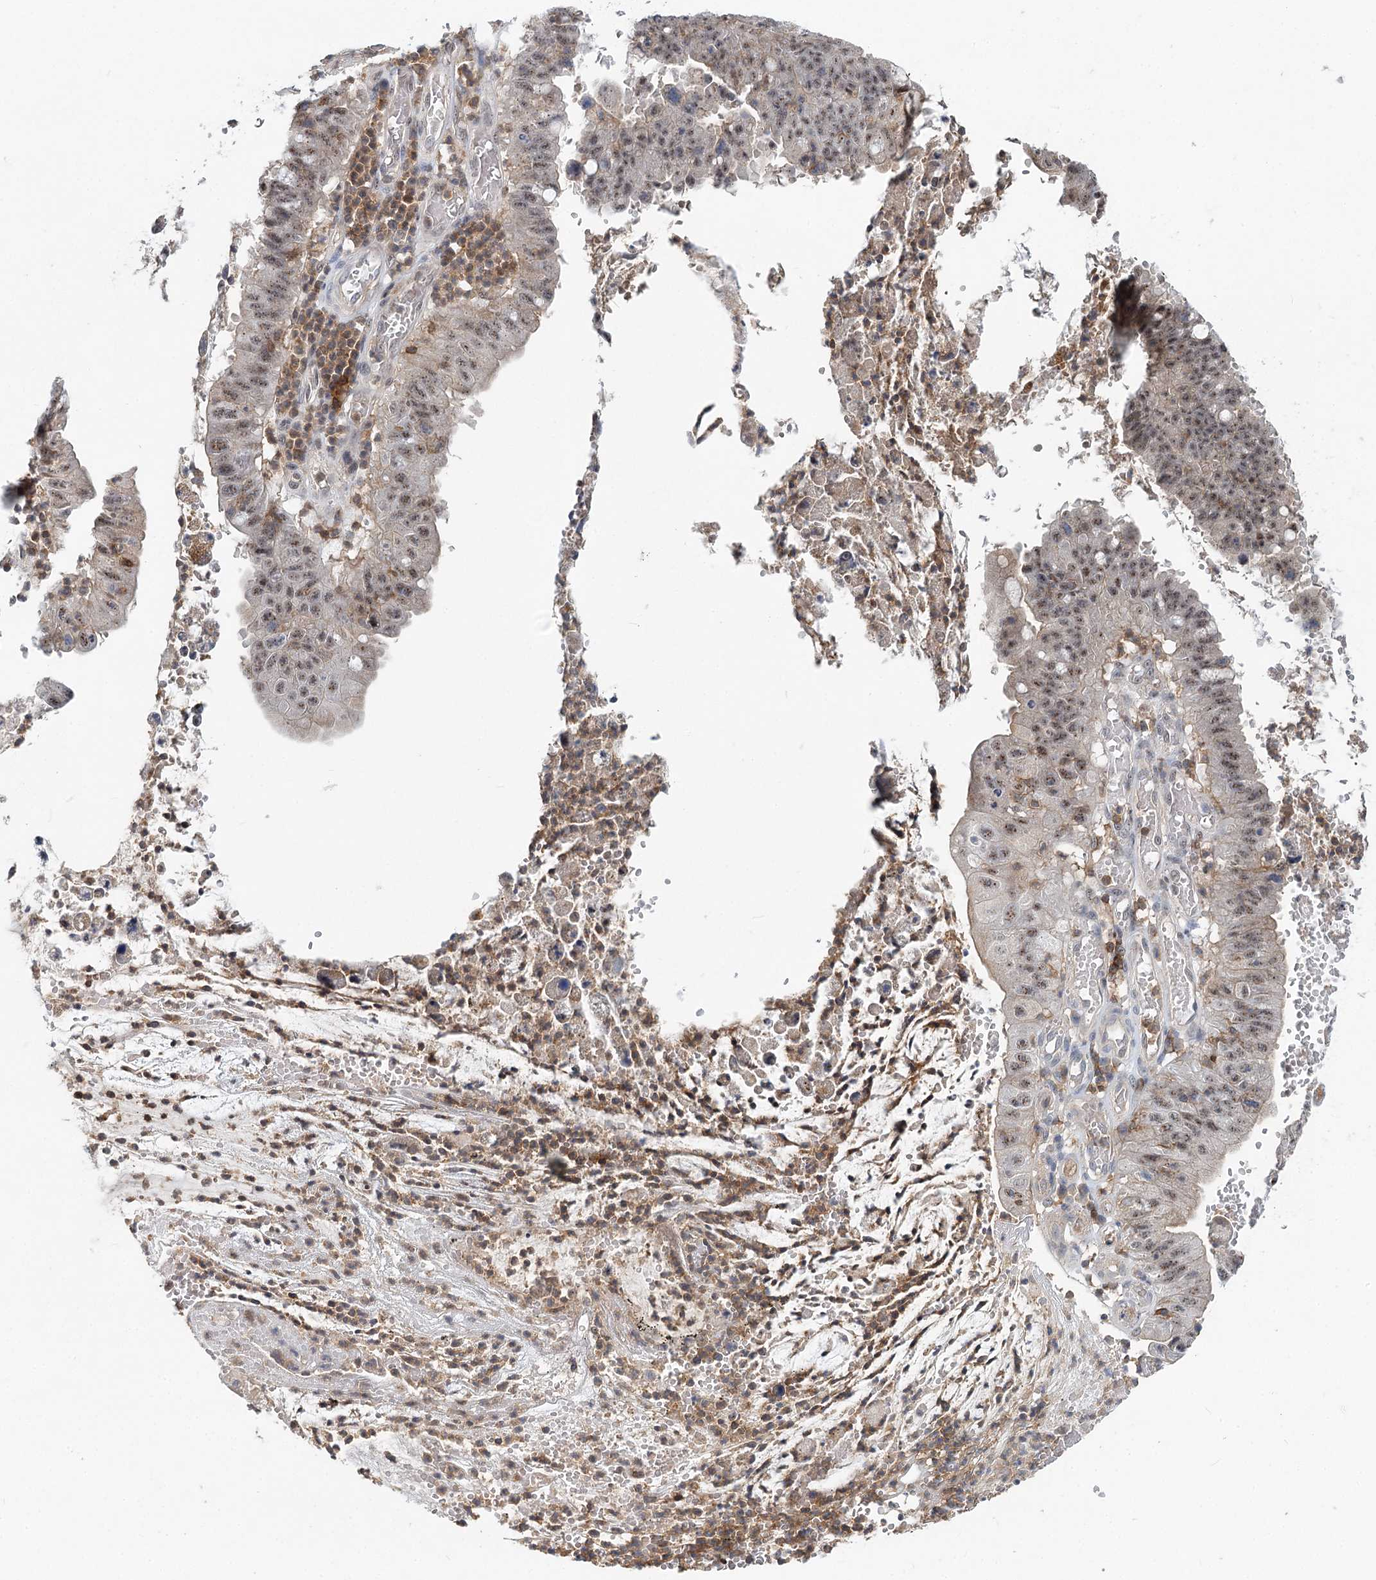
{"staining": {"intensity": "weak", "quantity": ">75%", "location": "nuclear"}, "tissue": "stomach cancer", "cell_type": "Tumor cells", "image_type": "cancer", "snomed": [{"axis": "morphology", "description": "Adenocarcinoma, NOS"}, {"axis": "topography", "description": "Stomach"}], "caption": "Stomach cancer stained with DAB immunohistochemistry (IHC) shows low levels of weak nuclear positivity in approximately >75% of tumor cells.", "gene": "CDC42SE2", "patient": {"sex": "male", "age": 59}}